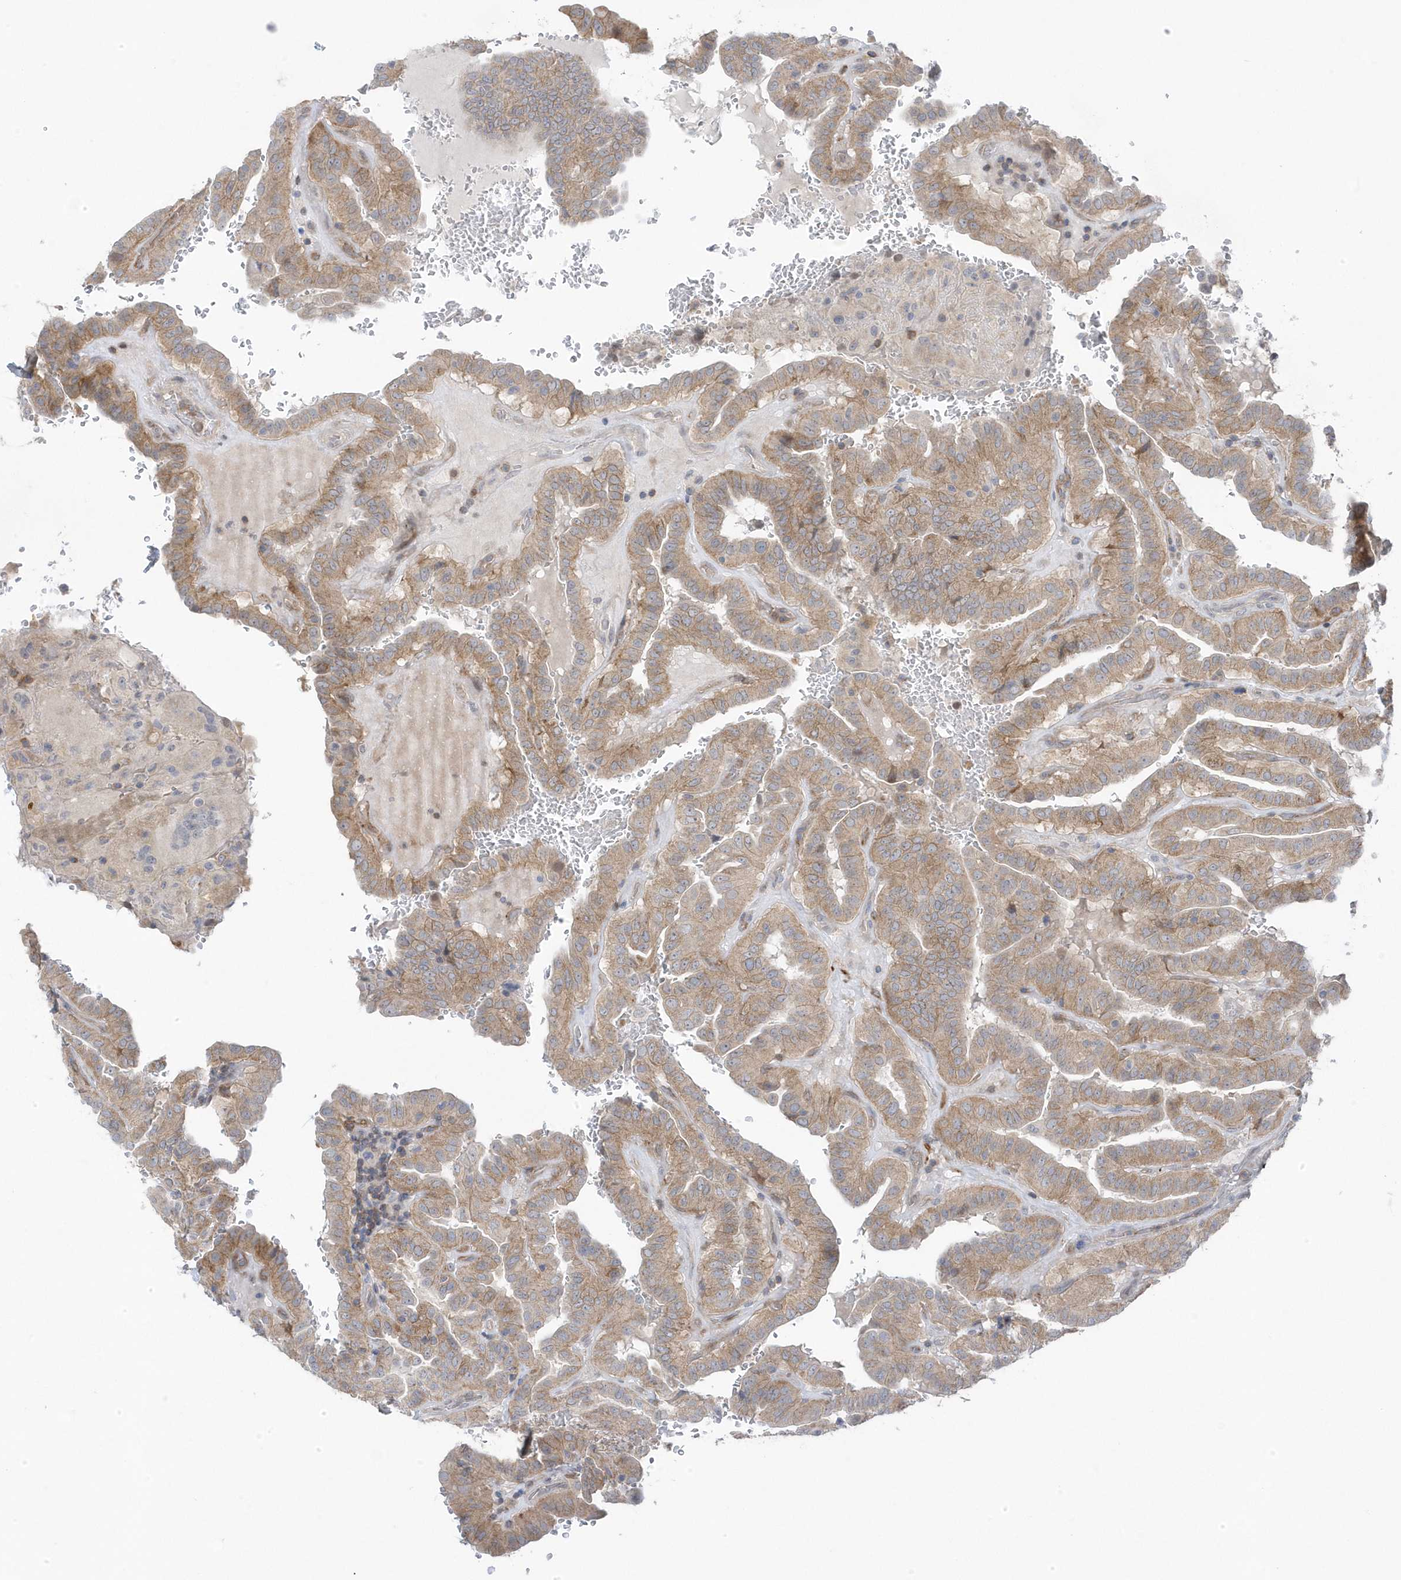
{"staining": {"intensity": "weak", "quantity": ">75%", "location": "cytoplasmic/membranous"}, "tissue": "thyroid cancer", "cell_type": "Tumor cells", "image_type": "cancer", "snomed": [{"axis": "morphology", "description": "Papillary adenocarcinoma, NOS"}, {"axis": "topography", "description": "Thyroid gland"}], "caption": "Immunohistochemistry (IHC) staining of papillary adenocarcinoma (thyroid), which reveals low levels of weak cytoplasmic/membranous expression in approximately >75% of tumor cells indicating weak cytoplasmic/membranous protein expression. The staining was performed using DAB (3,3'-diaminobenzidine) (brown) for protein detection and nuclei were counterstained in hematoxylin (blue).", "gene": "ANAPC1", "patient": {"sex": "male", "age": 77}}